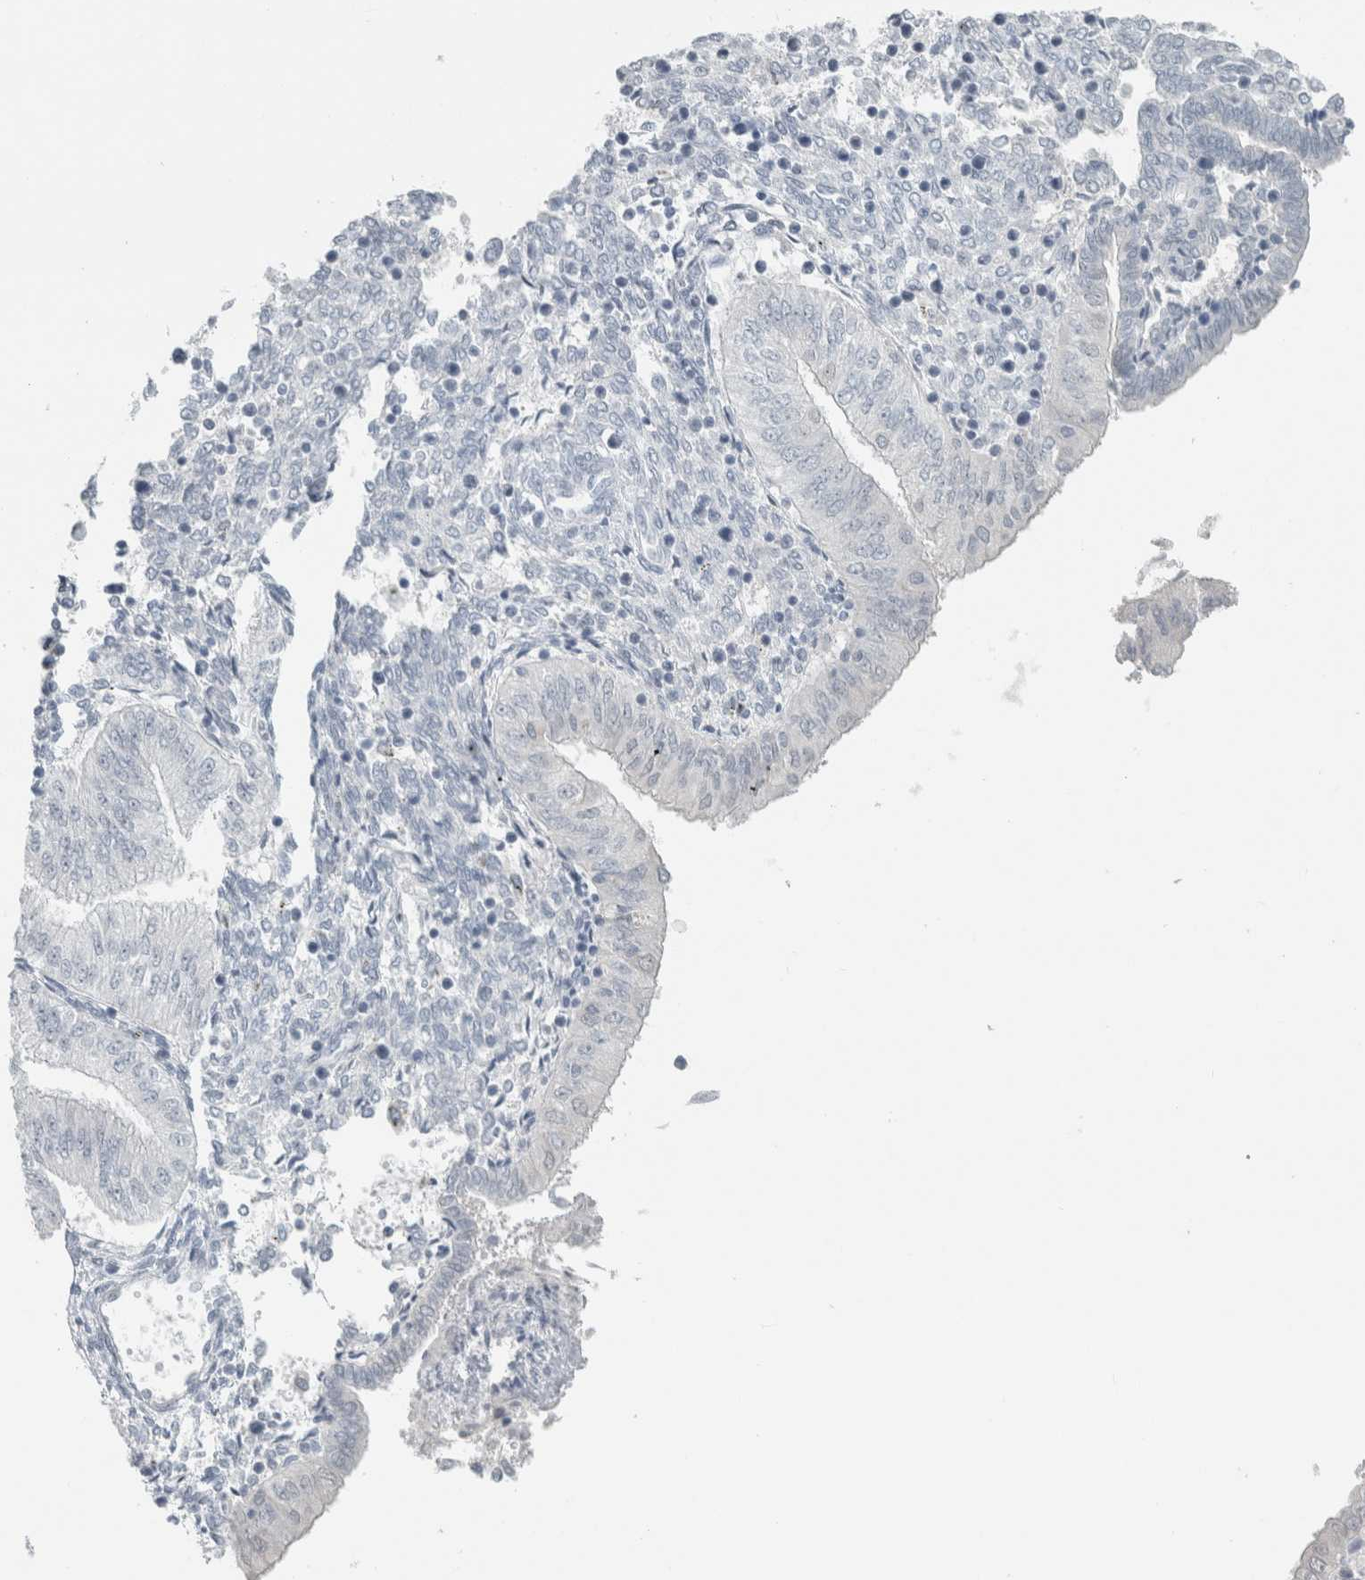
{"staining": {"intensity": "negative", "quantity": "none", "location": "none"}, "tissue": "endometrial cancer", "cell_type": "Tumor cells", "image_type": "cancer", "snomed": [{"axis": "morphology", "description": "Normal tissue, NOS"}, {"axis": "morphology", "description": "Adenocarcinoma, NOS"}, {"axis": "topography", "description": "Endometrium"}], "caption": "Immunohistochemical staining of endometrial cancer (adenocarcinoma) shows no significant staining in tumor cells.", "gene": "CRAT", "patient": {"sex": "female", "age": 53}}